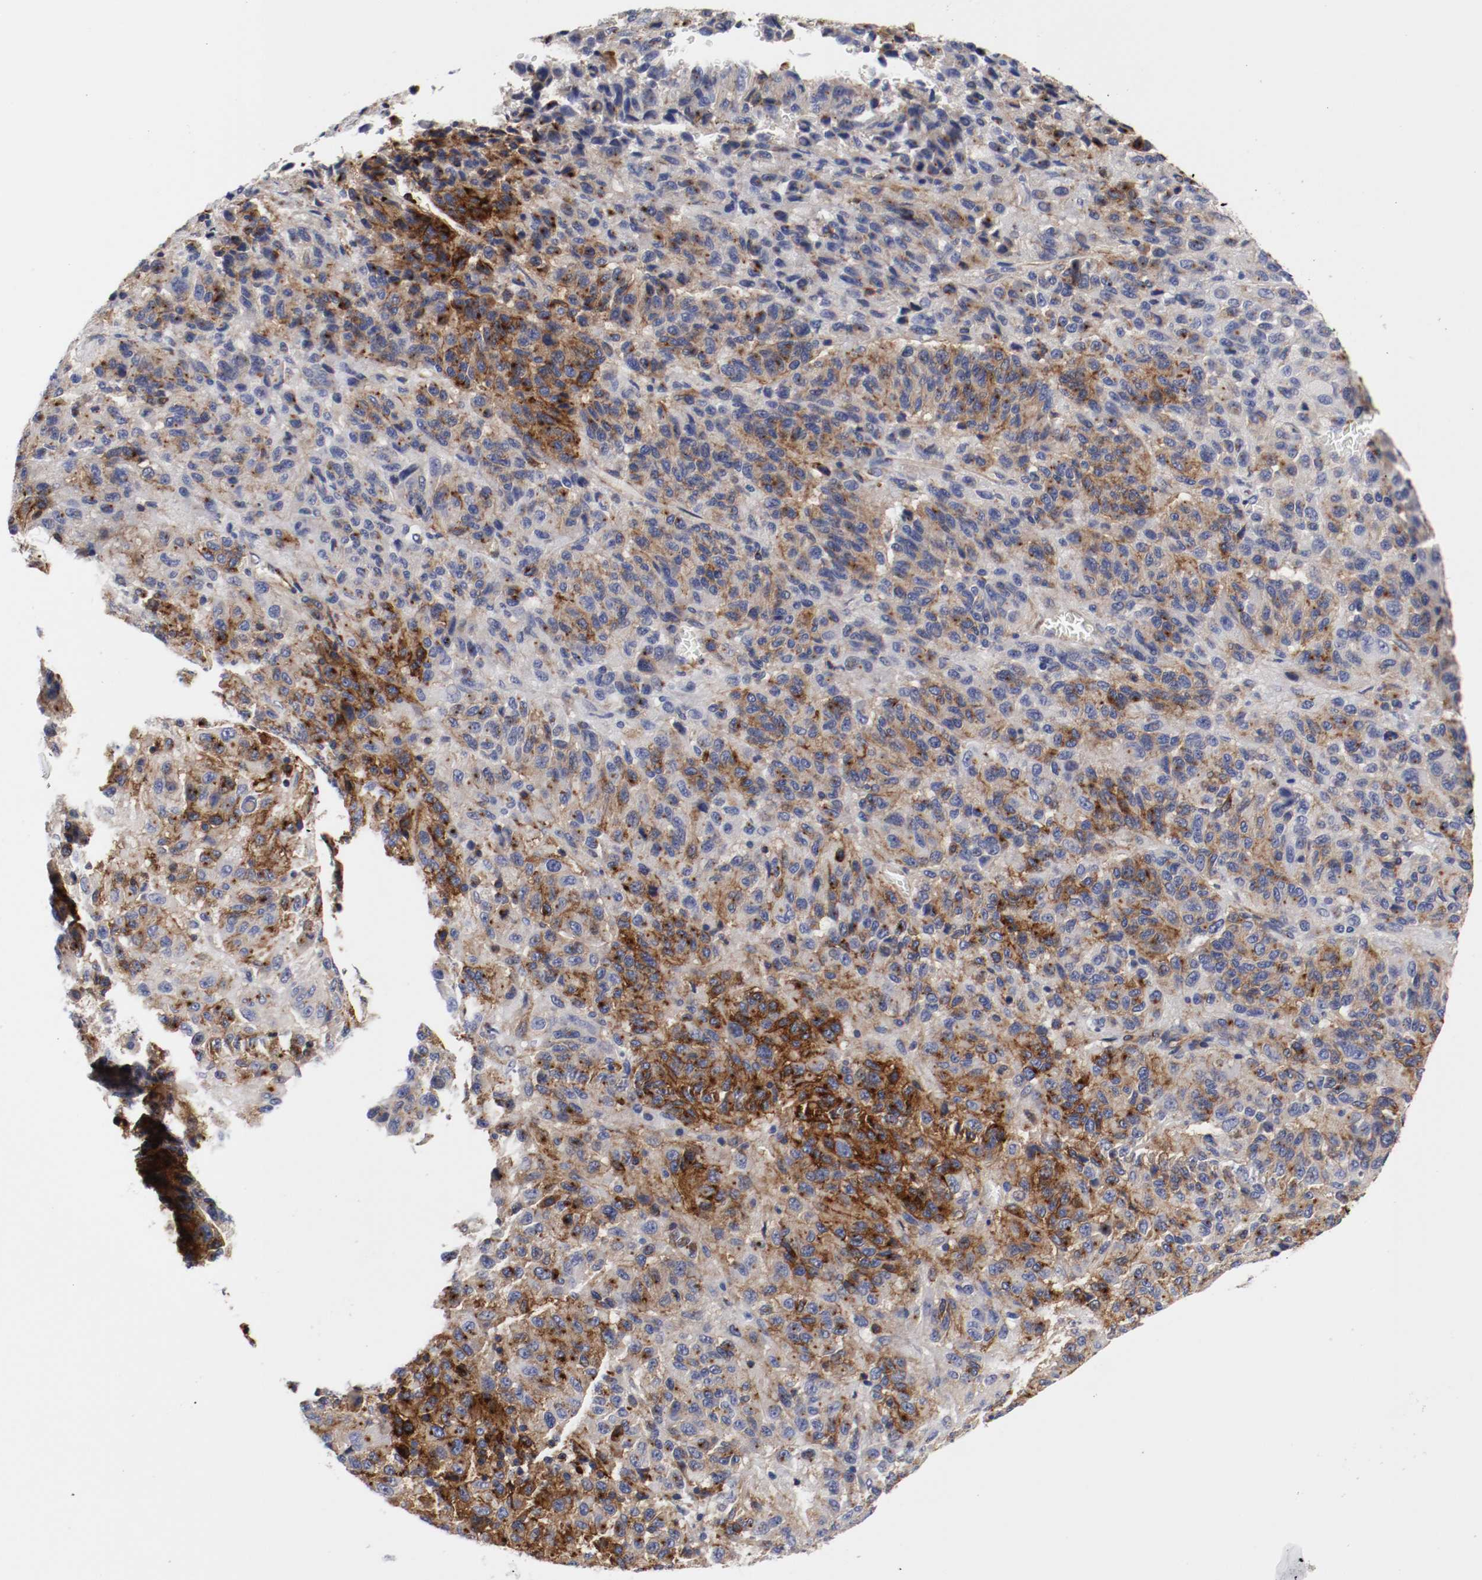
{"staining": {"intensity": "moderate", "quantity": "25%-75%", "location": "cytoplasmic/membranous"}, "tissue": "melanoma", "cell_type": "Tumor cells", "image_type": "cancer", "snomed": [{"axis": "morphology", "description": "Malignant melanoma, Metastatic site"}, {"axis": "topography", "description": "Lung"}], "caption": "Immunohistochemistry (DAB (3,3'-diaminobenzidine)) staining of human melanoma reveals moderate cytoplasmic/membranous protein staining in about 25%-75% of tumor cells.", "gene": "IFITM1", "patient": {"sex": "male", "age": 64}}